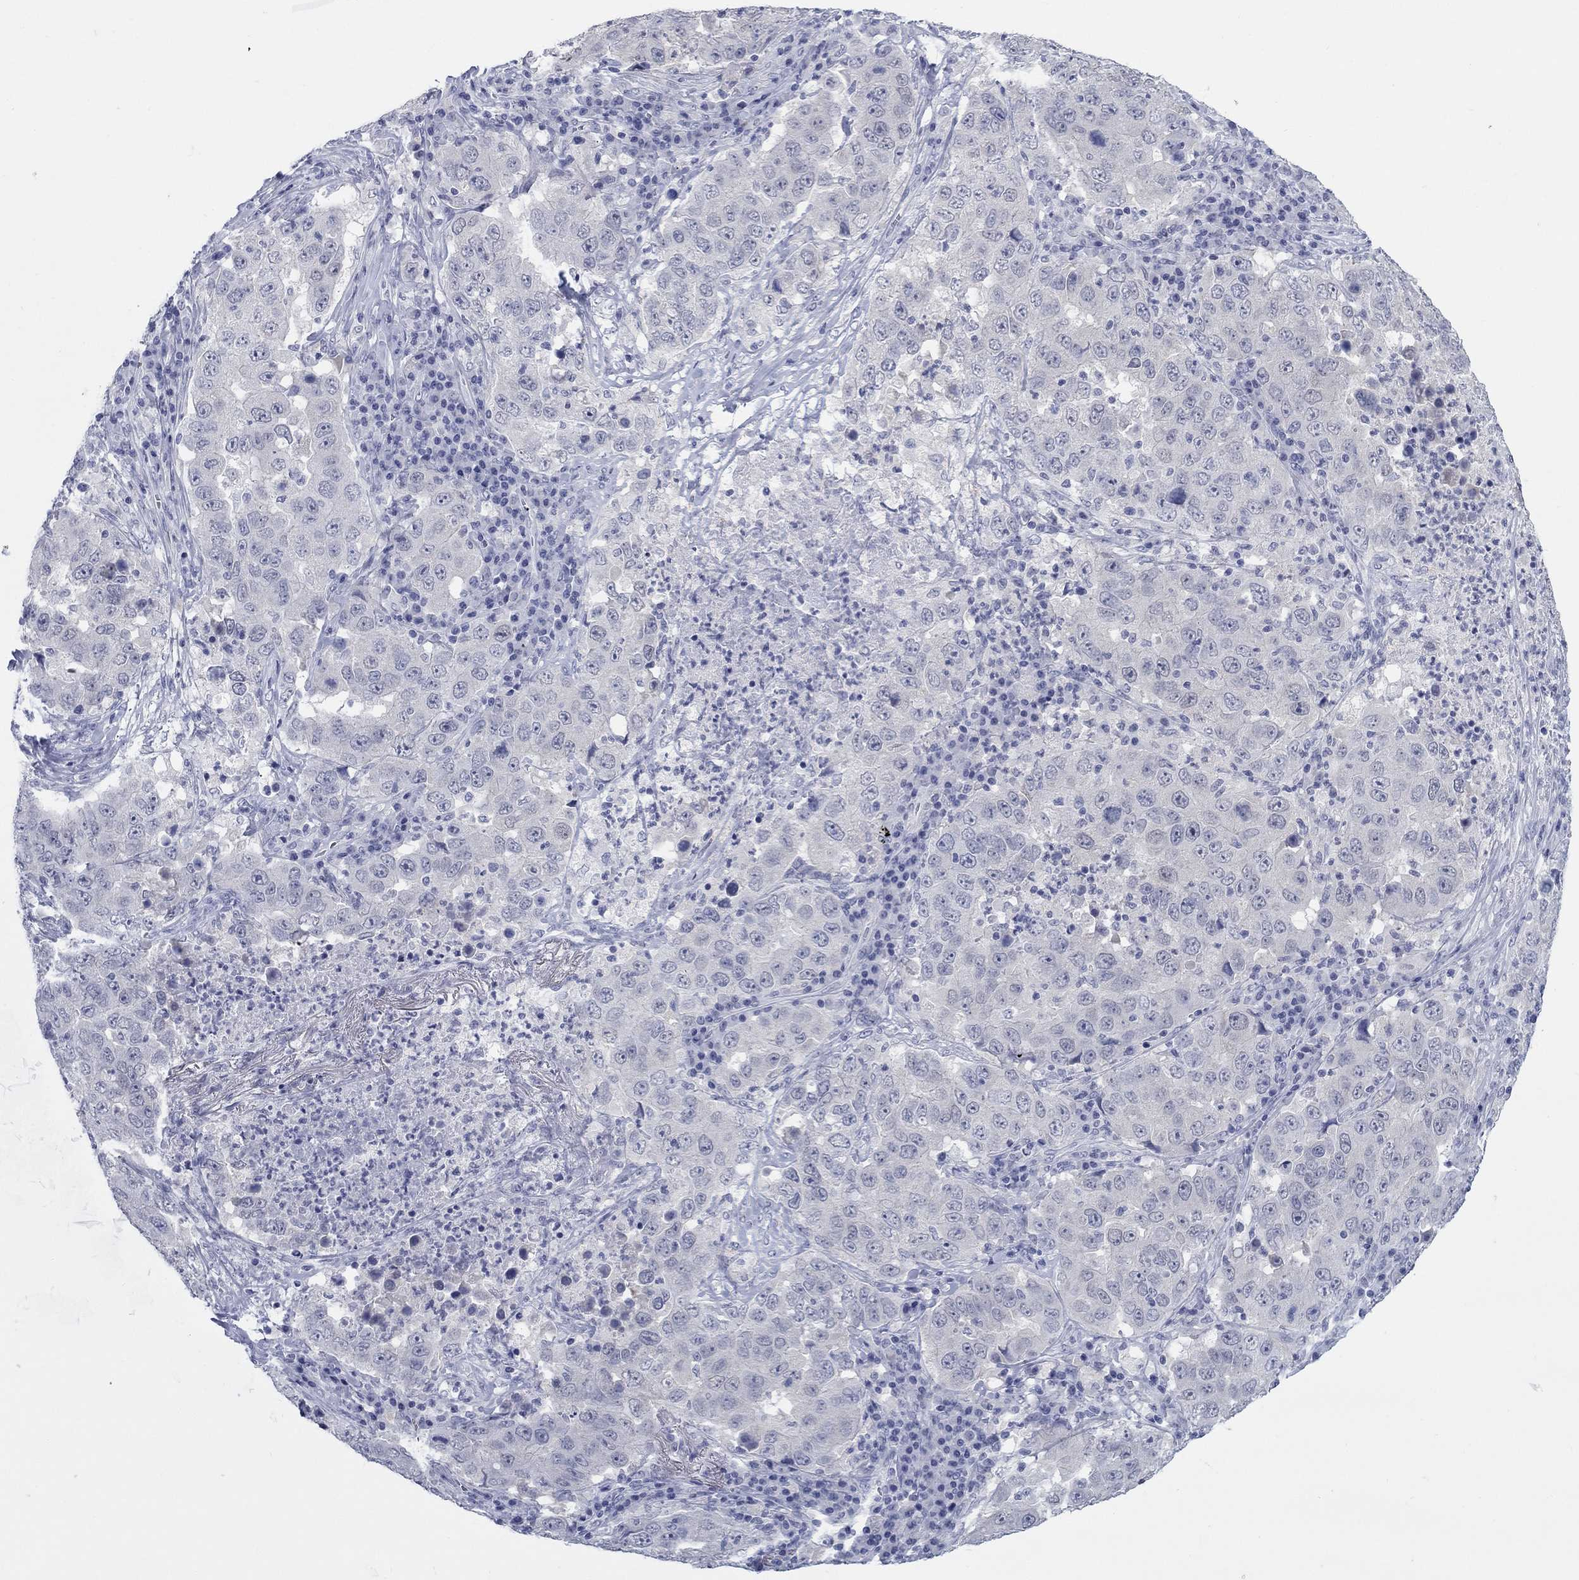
{"staining": {"intensity": "negative", "quantity": "none", "location": "none"}, "tissue": "lung cancer", "cell_type": "Tumor cells", "image_type": "cancer", "snomed": [{"axis": "morphology", "description": "Adenocarcinoma, NOS"}, {"axis": "topography", "description": "Lung"}], "caption": "This is a image of IHC staining of lung cancer, which shows no expression in tumor cells.", "gene": "ATP6V1G2", "patient": {"sex": "male", "age": 73}}